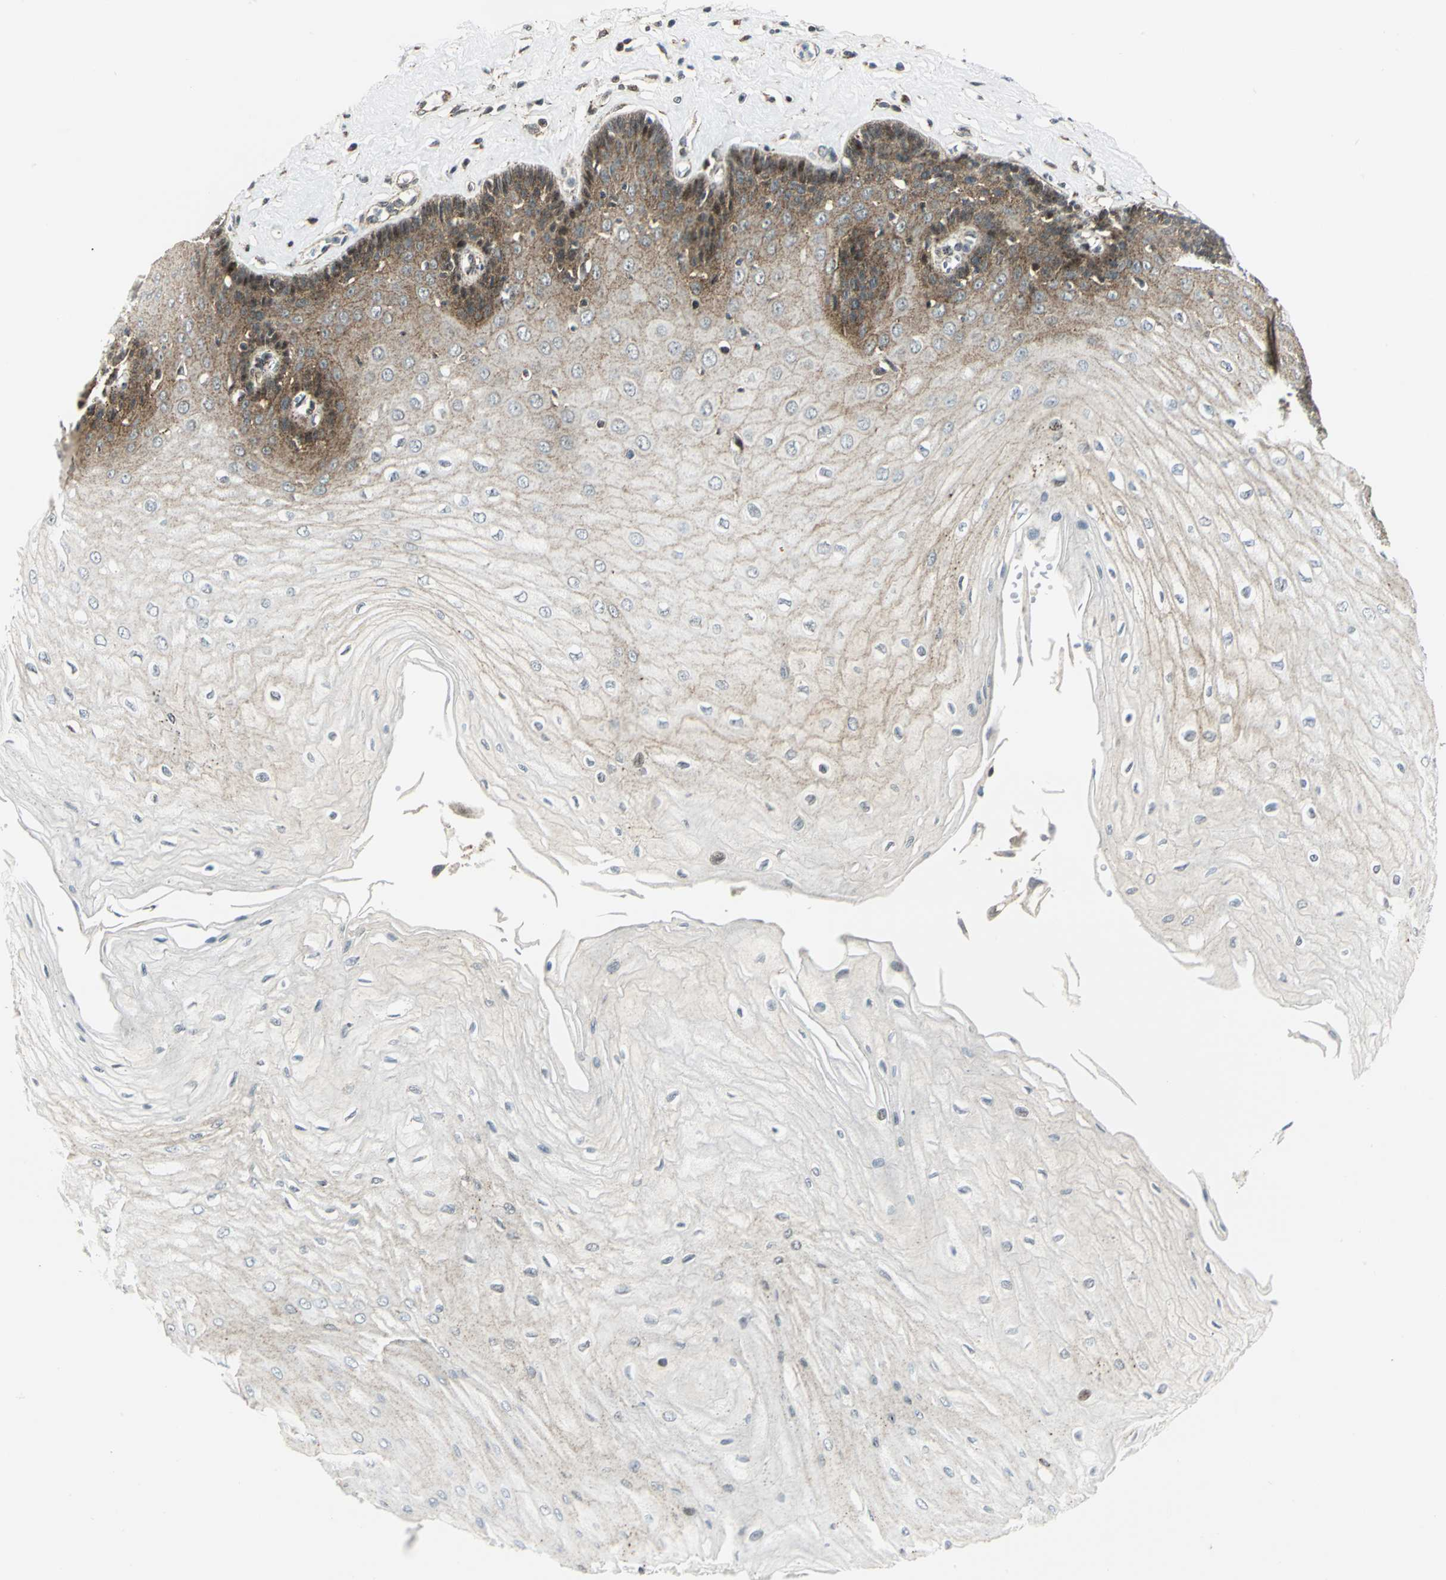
{"staining": {"intensity": "moderate", "quantity": ">75%", "location": "cytoplasmic/membranous,nuclear"}, "tissue": "esophagus", "cell_type": "Squamous epithelial cells", "image_type": "normal", "snomed": [{"axis": "morphology", "description": "Normal tissue, NOS"}, {"axis": "morphology", "description": "Squamous cell carcinoma, NOS"}, {"axis": "topography", "description": "Esophagus"}], "caption": "IHC histopathology image of unremarkable esophagus: human esophagus stained using immunohistochemistry reveals medium levels of moderate protein expression localized specifically in the cytoplasmic/membranous,nuclear of squamous epithelial cells, appearing as a cytoplasmic/membranous,nuclear brown color.", "gene": "ATP6V1A", "patient": {"sex": "male", "age": 65}}